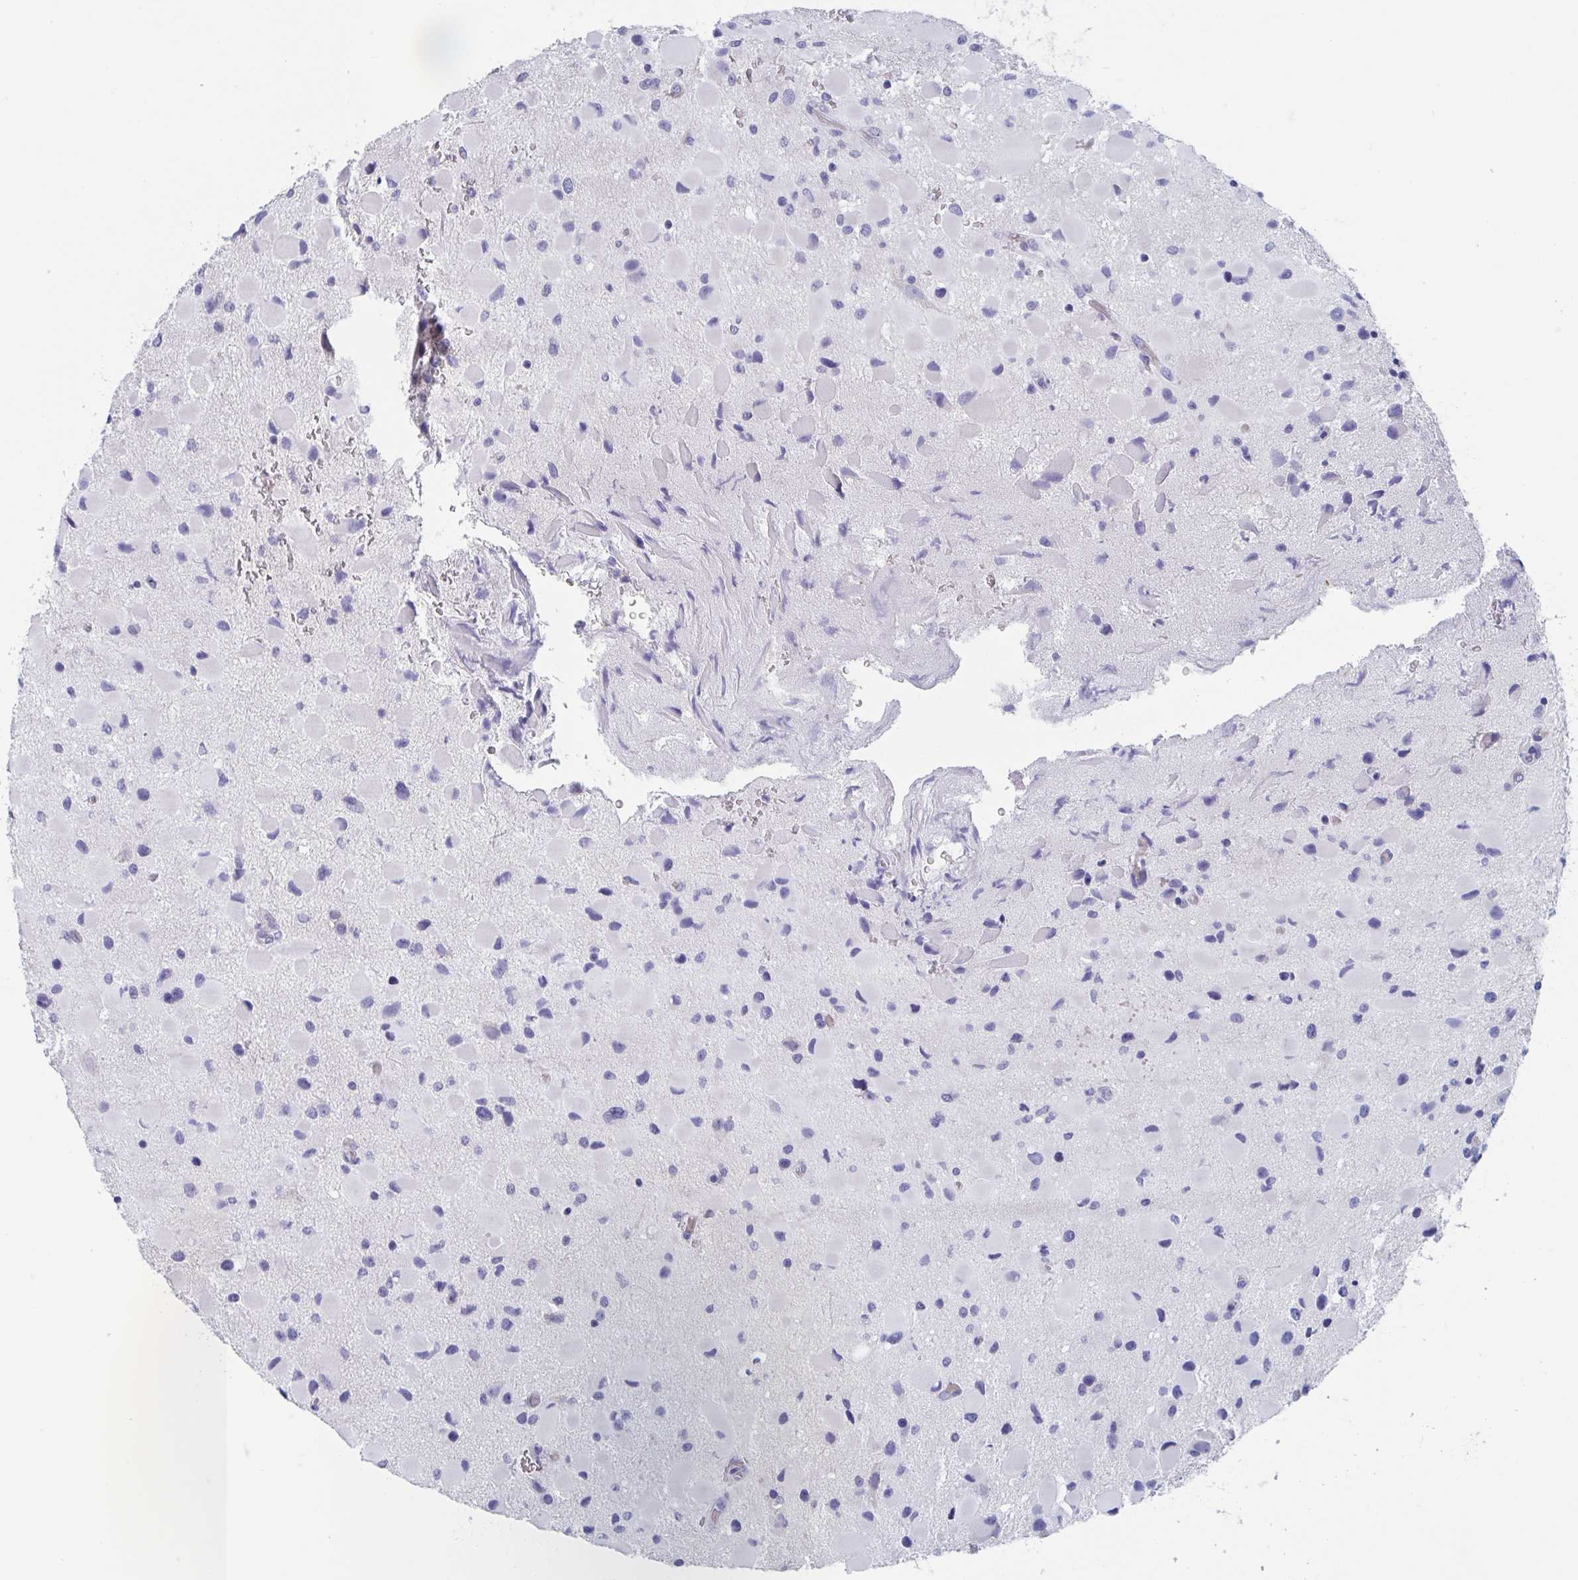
{"staining": {"intensity": "negative", "quantity": "none", "location": "none"}, "tissue": "glioma", "cell_type": "Tumor cells", "image_type": "cancer", "snomed": [{"axis": "morphology", "description": "Glioma, malignant, Low grade"}, {"axis": "topography", "description": "Brain"}], "caption": "IHC micrograph of neoplastic tissue: malignant low-grade glioma stained with DAB reveals no significant protein expression in tumor cells.", "gene": "DPEP3", "patient": {"sex": "female", "age": 32}}